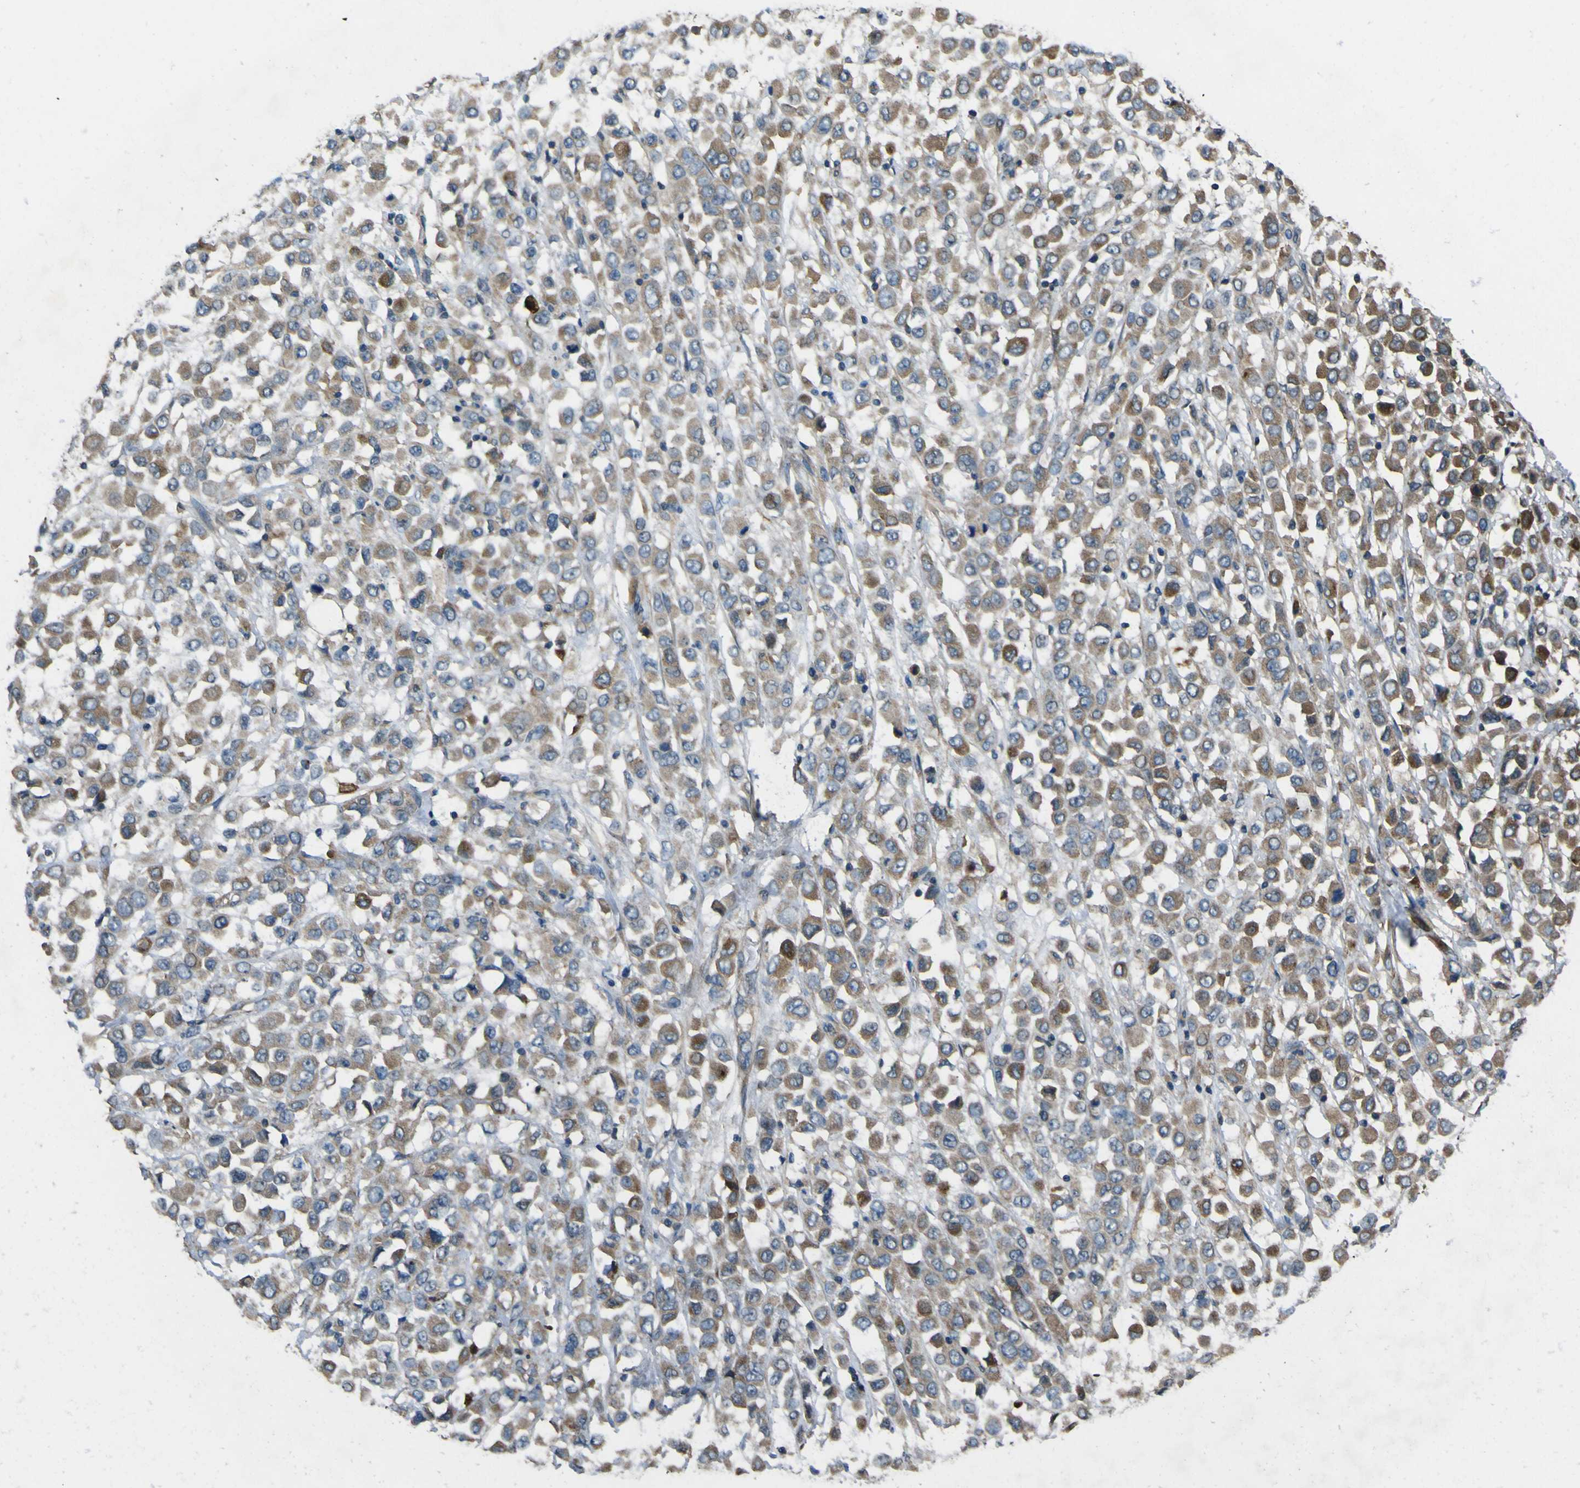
{"staining": {"intensity": "strong", "quantity": "25%-75%", "location": "cytoplasmic/membranous"}, "tissue": "breast cancer", "cell_type": "Tumor cells", "image_type": "cancer", "snomed": [{"axis": "morphology", "description": "Duct carcinoma"}, {"axis": "topography", "description": "Breast"}], "caption": "A micrograph of breast cancer (intraductal carcinoma) stained for a protein displays strong cytoplasmic/membranous brown staining in tumor cells. The protein is stained brown, and the nuclei are stained in blue (DAB IHC with brightfield microscopy, high magnification).", "gene": "NAALADL2", "patient": {"sex": "female", "age": 61}}